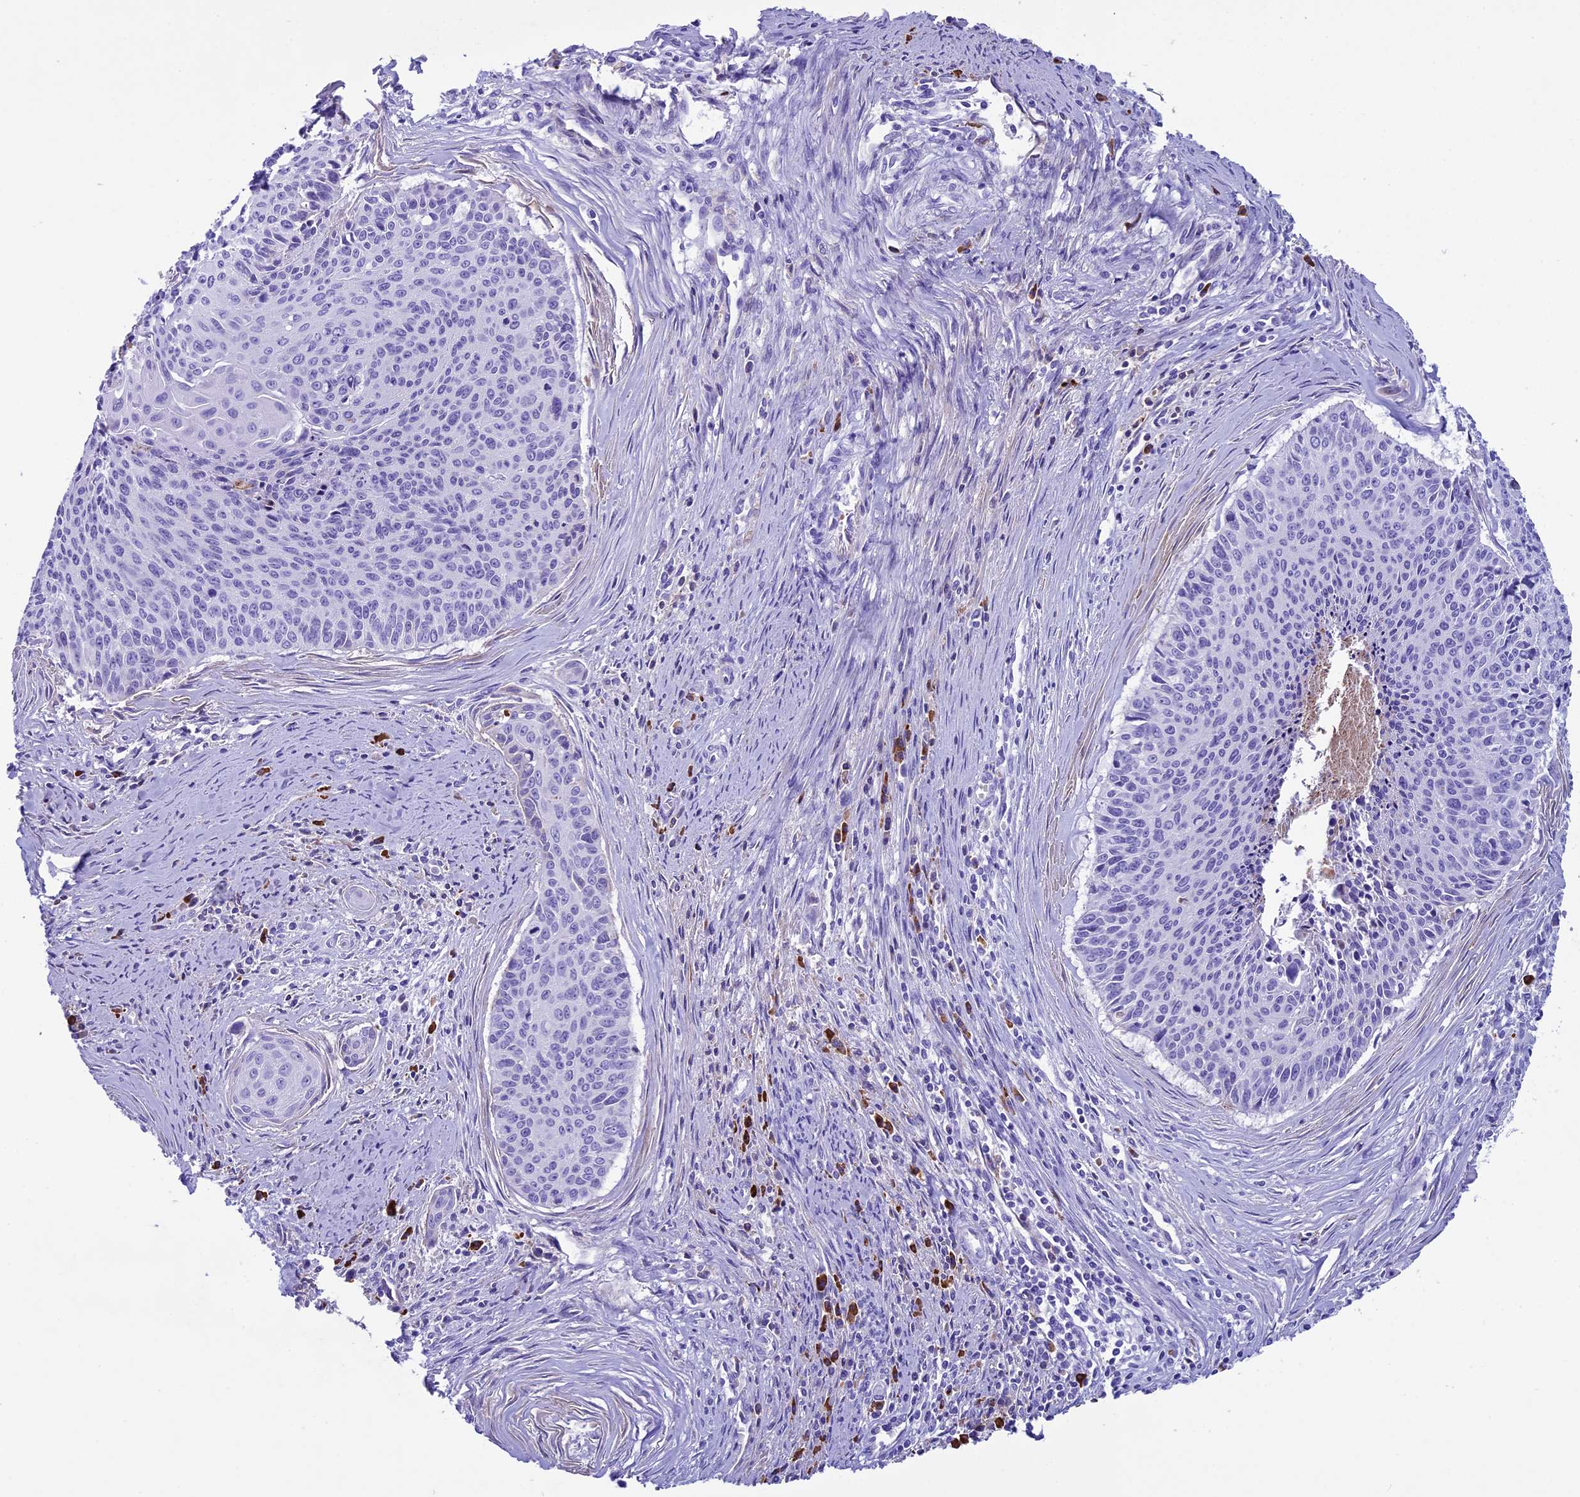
{"staining": {"intensity": "negative", "quantity": "none", "location": "none"}, "tissue": "cervical cancer", "cell_type": "Tumor cells", "image_type": "cancer", "snomed": [{"axis": "morphology", "description": "Squamous cell carcinoma, NOS"}, {"axis": "topography", "description": "Cervix"}], "caption": "IHC micrograph of cervical cancer (squamous cell carcinoma) stained for a protein (brown), which reveals no expression in tumor cells. The staining is performed using DAB (3,3'-diaminobenzidine) brown chromogen with nuclei counter-stained in using hematoxylin.", "gene": "IGSF6", "patient": {"sex": "female", "age": 55}}